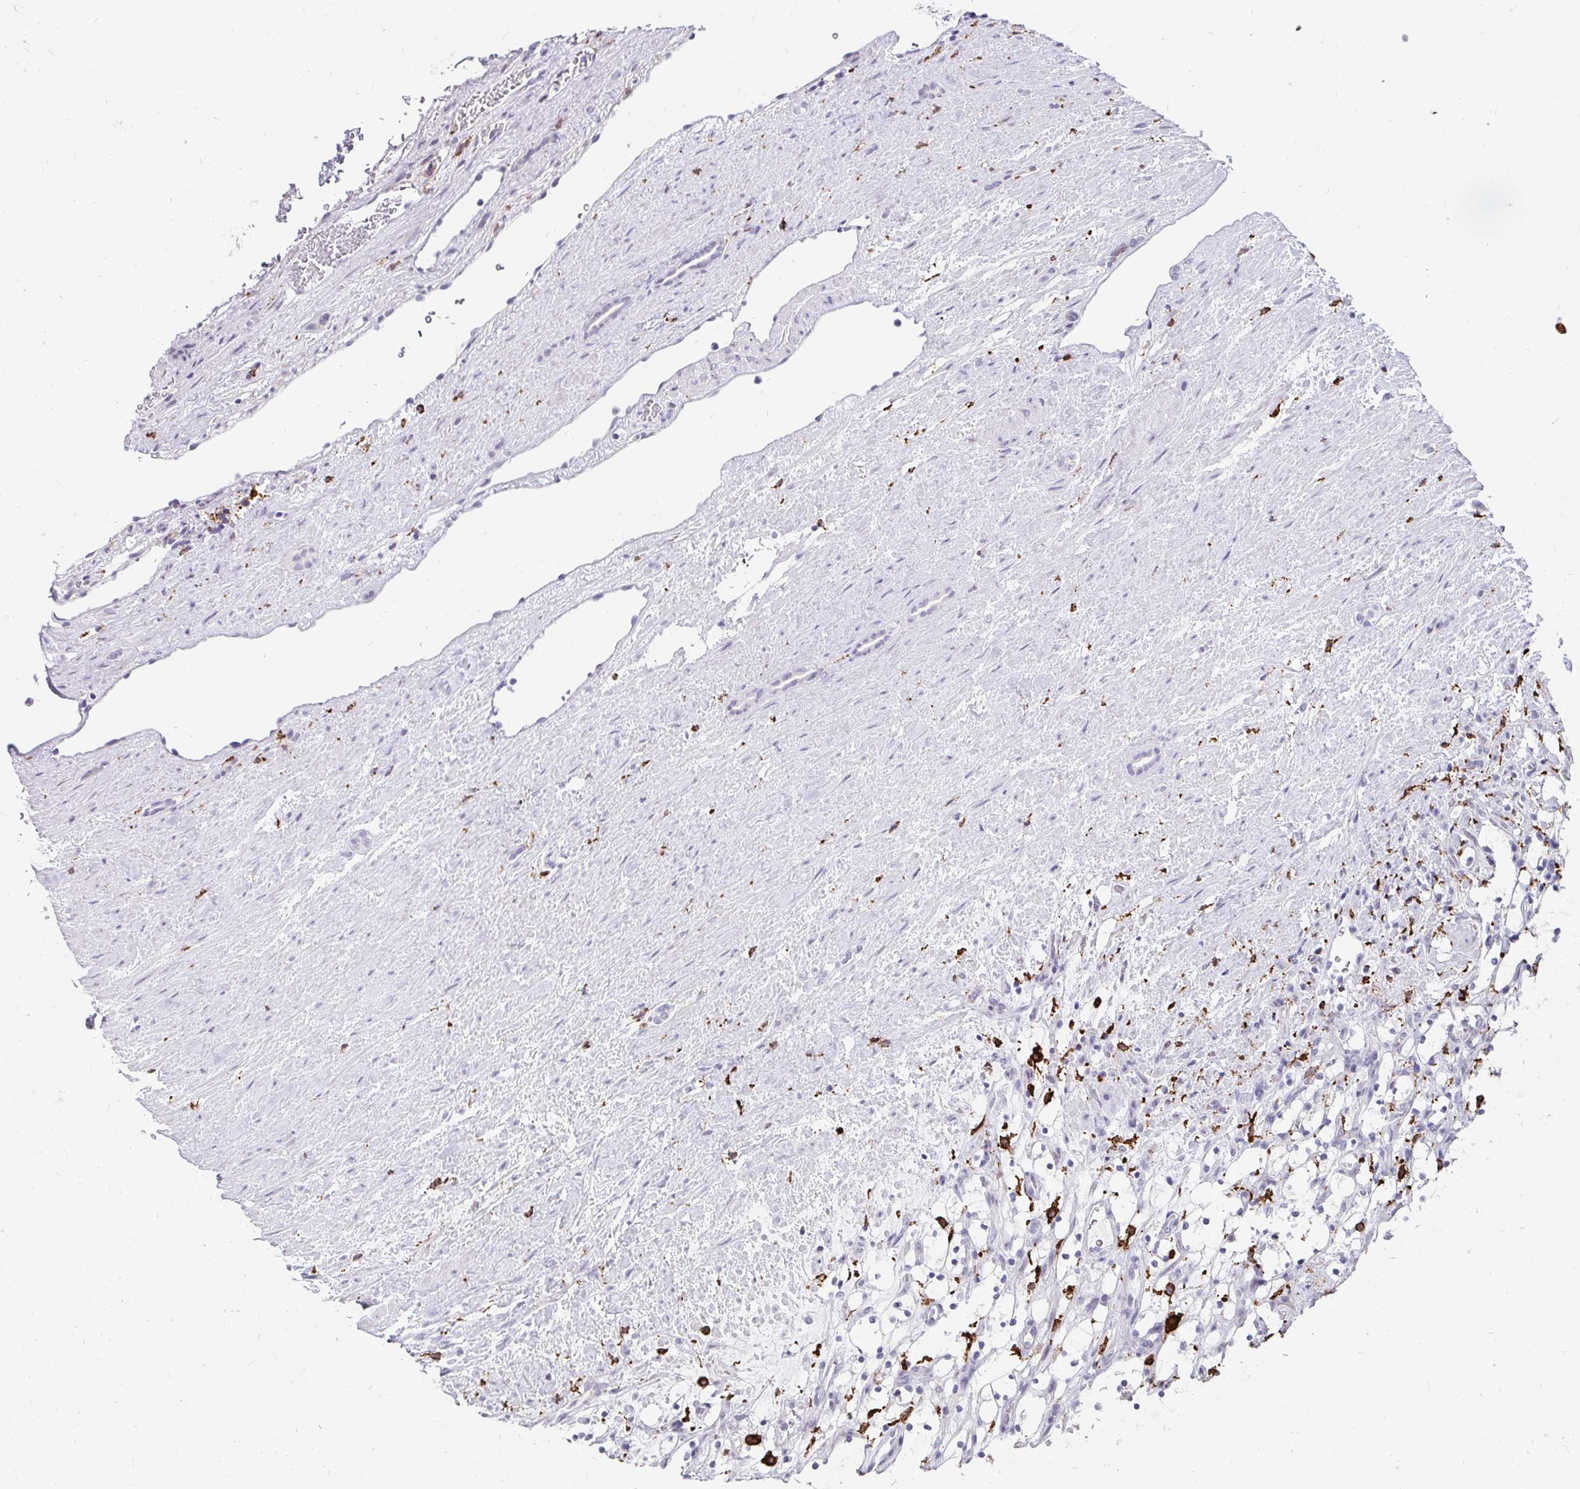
{"staining": {"intensity": "negative", "quantity": "none", "location": "none"}, "tissue": "renal cancer", "cell_type": "Tumor cells", "image_type": "cancer", "snomed": [{"axis": "morphology", "description": "Adenocarcinoma, NOS"}, {"axis": "topography", "description": "Kidney"}], "caption": "IHC of human renal cancer reveals no expression in tumor cells.", "gene": "CD163", "patient": {"sex": "female", "age": 69}}